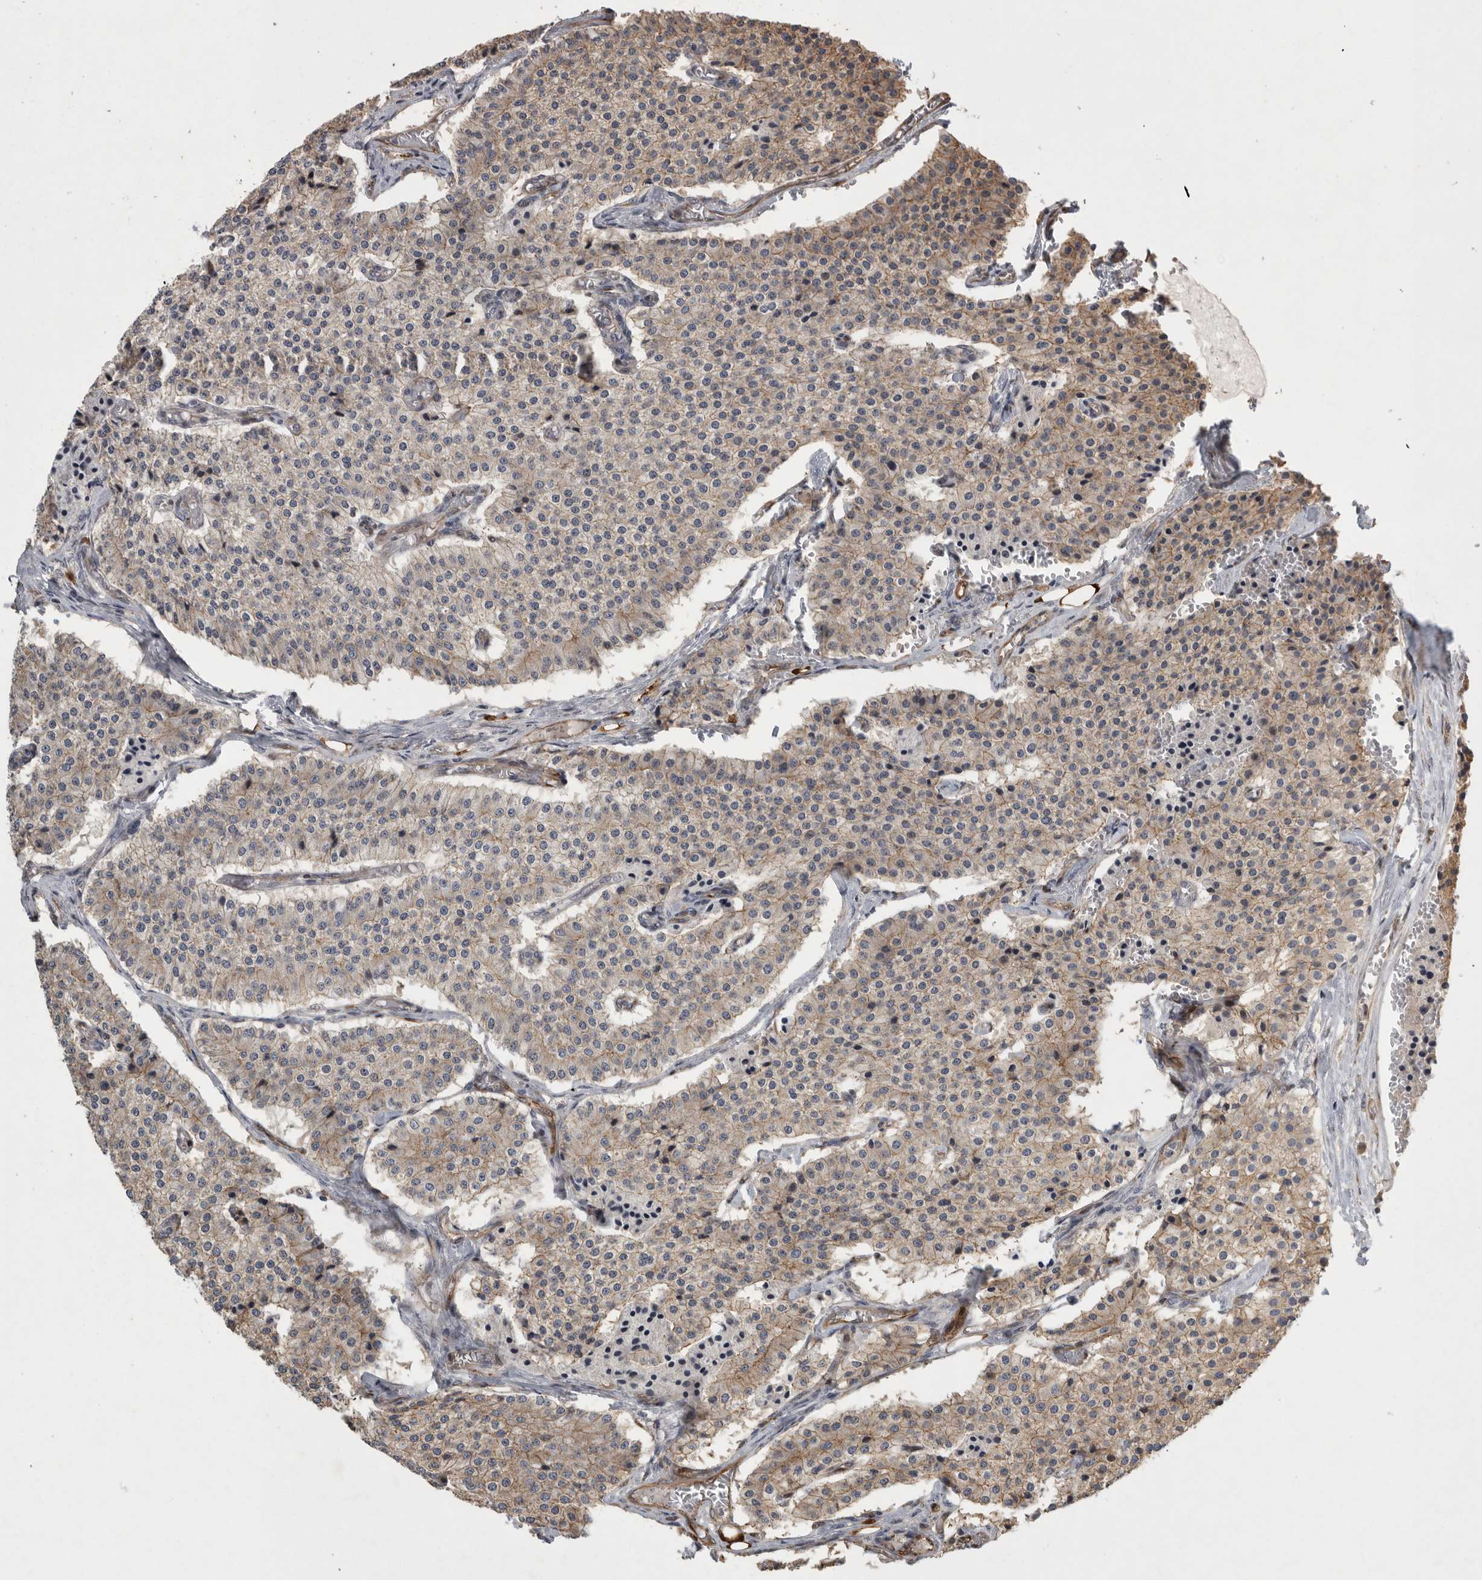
{"staining": {"intensity": "weak", "quantity": "25%-75%", "location": "cytoplasmic/membranous"}, "tissue": "carcinoid", "cell_type": "Tumor cells", "image_type": "cancer", "snomed": [{"axis": "morphology", "description": "Carcinoid, malignant, NOS"}, {"axis": "topography", "description": "Colon"}], "caption": "Immunohistochemistry image of neoplastic tissue: malignant carcinoid stained using IHC displays low levels of weak protein expression localized specifically in the cytoplasmic/membranous of tumor cells, appearing as a cytoplasmic/membranous brown color.", "gene": "MPDZ", "patient": {"sex": "female", "age": 52}}